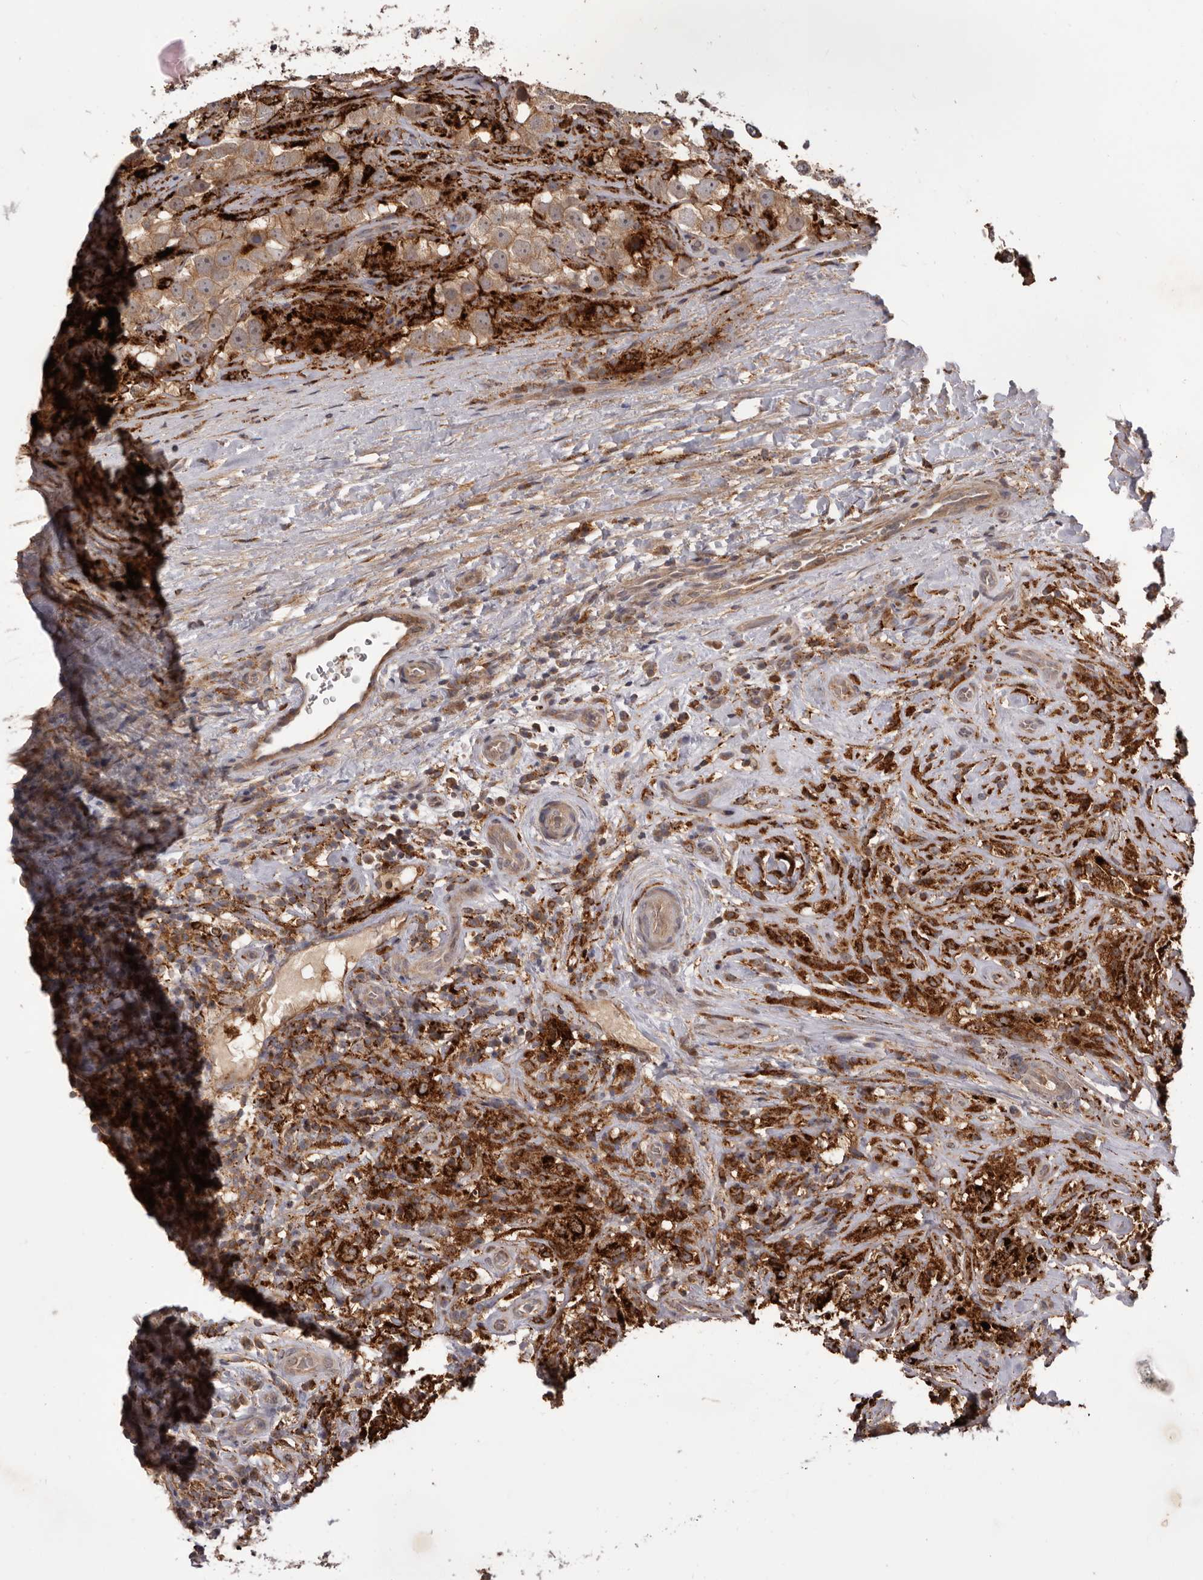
{"staining": {"intensity": "moderate", "quantity": ">75%", "location": "cytoplasmic/membranous"}, "tissue": "testis cancer", "cell_type": "Tumor cells", "image_type": "cancer", "snomed": [{"axis": "morphology", "description": "Seminoma, NOS"}, {"axis": "topography", "description": "Testis"}], "caption": "Testis cancer (seminoma) stained with a brown dye exhibits moderate cytoplasmic/membranous positive expression in about >75% of tumor cells.", "gene": "GLIPR2", "patient": {"sex": "male", "age": 49}}